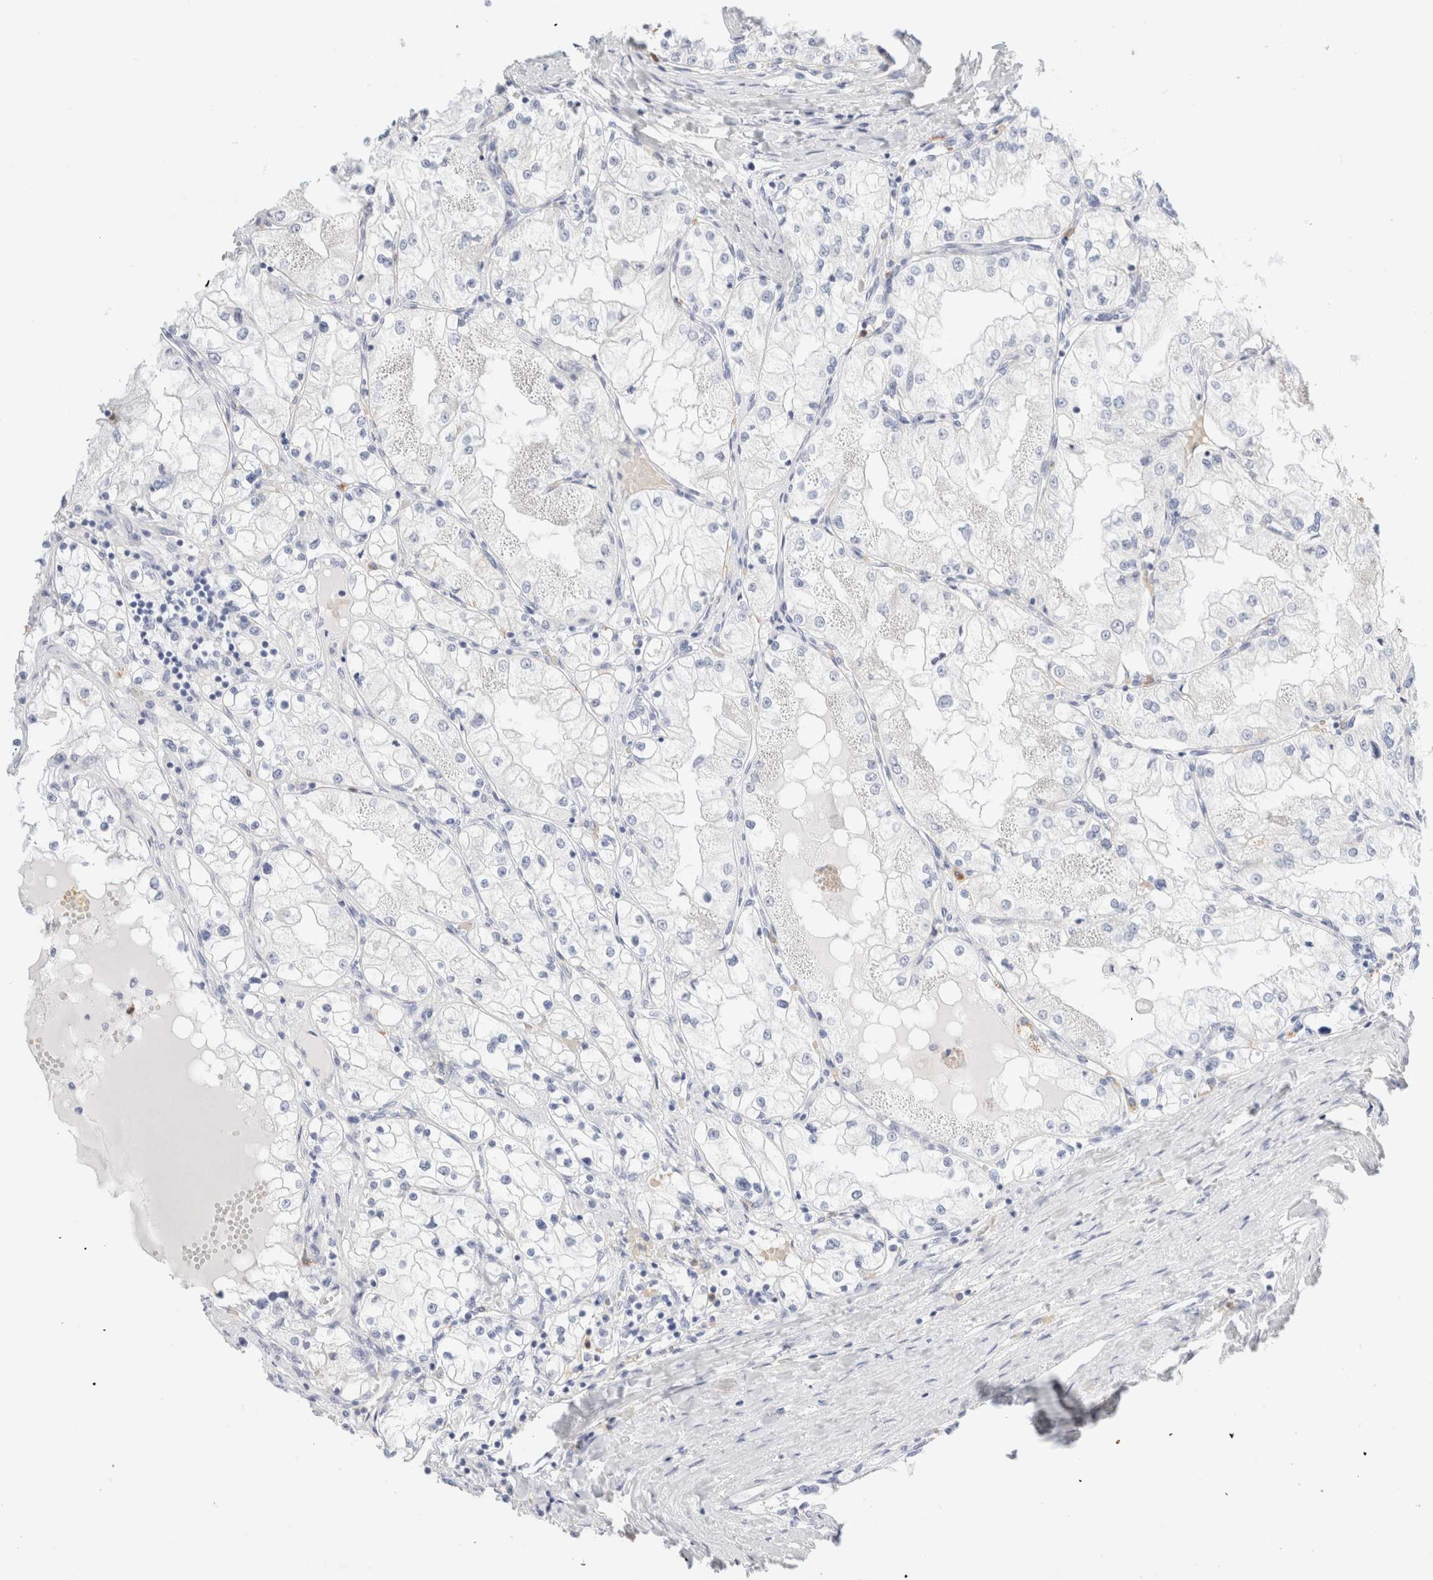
{"staining": {"intensity": "negative", "quantity": "none", "location": "none"}, "tissue": "renal cancer", "cell_type": "Tumor cells", "image_type": "cancer", "snomed": [{"axis": "morphology", "description": "Adenocarcinoma, NOS"}, {"axis": "topography", "description": "Kidney"}], "caption": "The immunohistochemistry (IHC) photomicrograph has no significant positivity in tumor cells of renal cancer tissue.", "gene": "ARG1", "patient": {"sex": "male", "age": 68}}